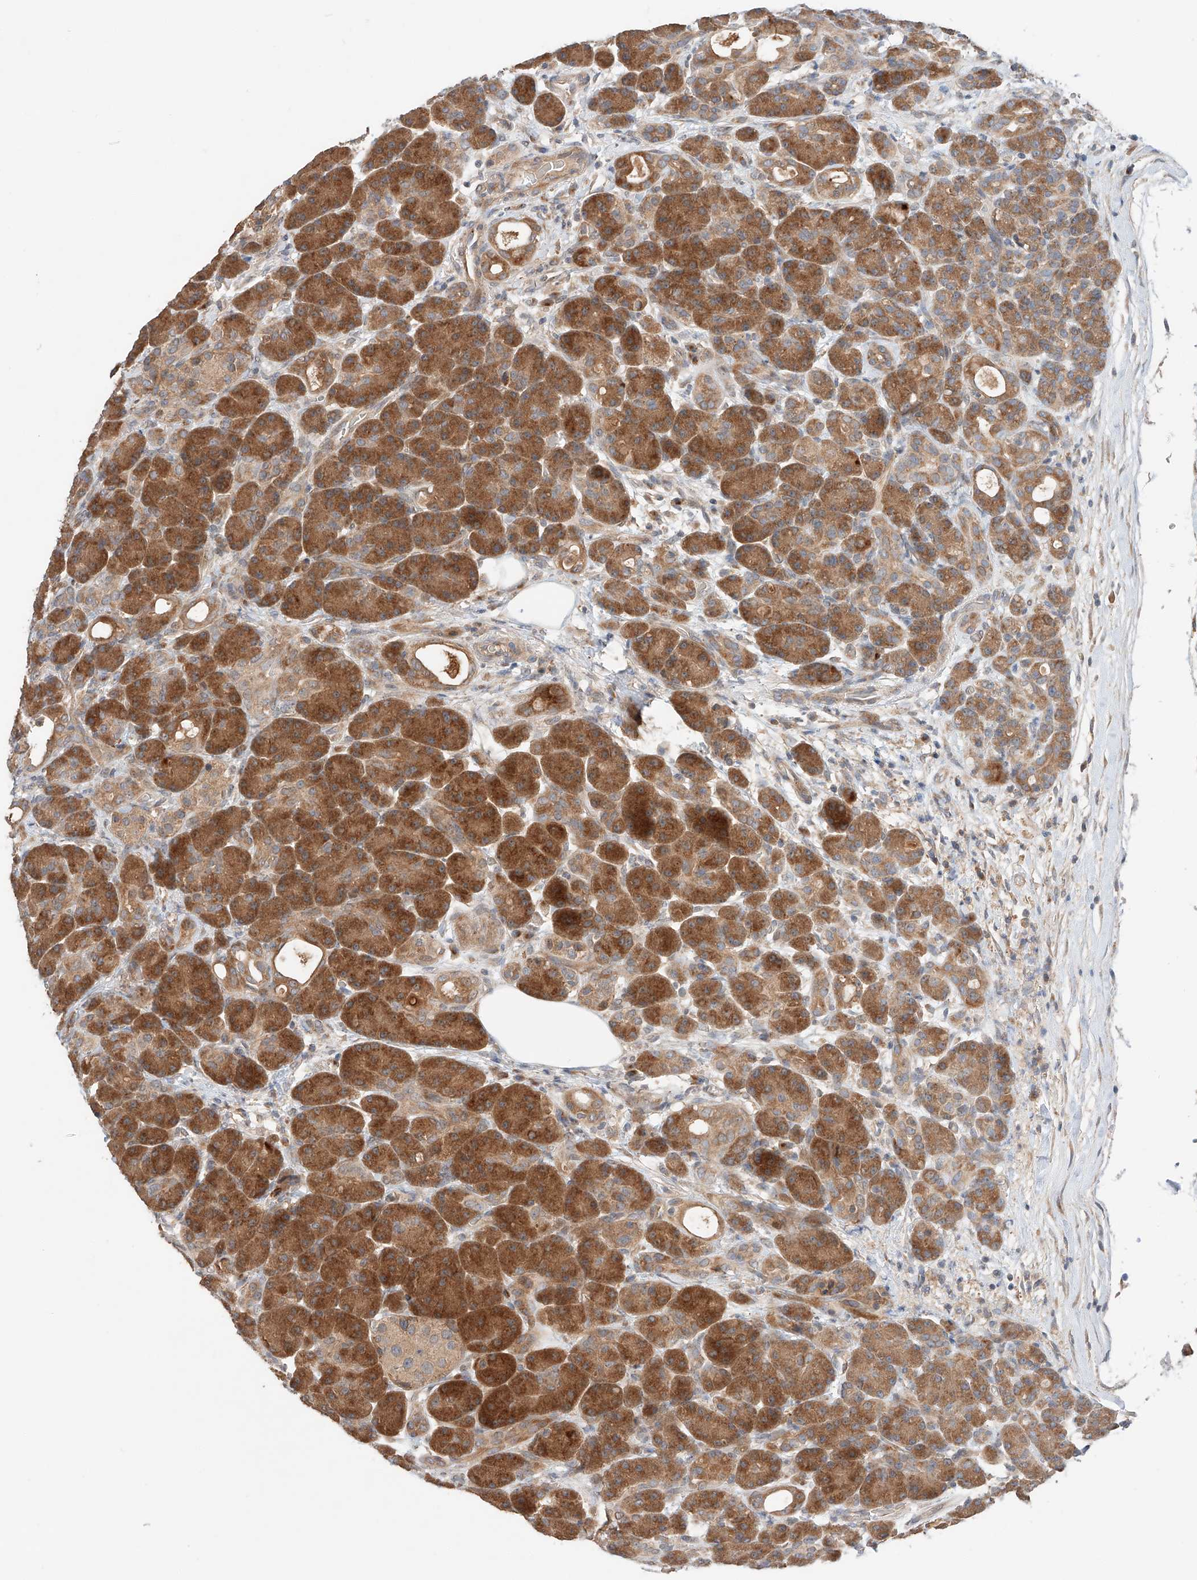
{"staining": {"intensity": "strong", "quantity": ">75%", "location": "cytoplasmic/membranous"}, "tissue": "pancreas", "cell_type": "Exocrine glandular cells", "image_type": "normal", "snomed": [{"axis": "morphology", "description": "Normal tissue, NOS"}, {"axis": "topography", "description": "Pancreas"}], "caption": "The image shows a brown stain indicating the presence of a protein in the cytoplasmic/membranous of exocrine glandular cells in pancreas. (DAB (3,3'-diaminobenzidine) IHC, brown staining for protein, blue staining for nuclei).", "gene": "XPNPEP1", "patient": {"sex": "male", "age": 63}}